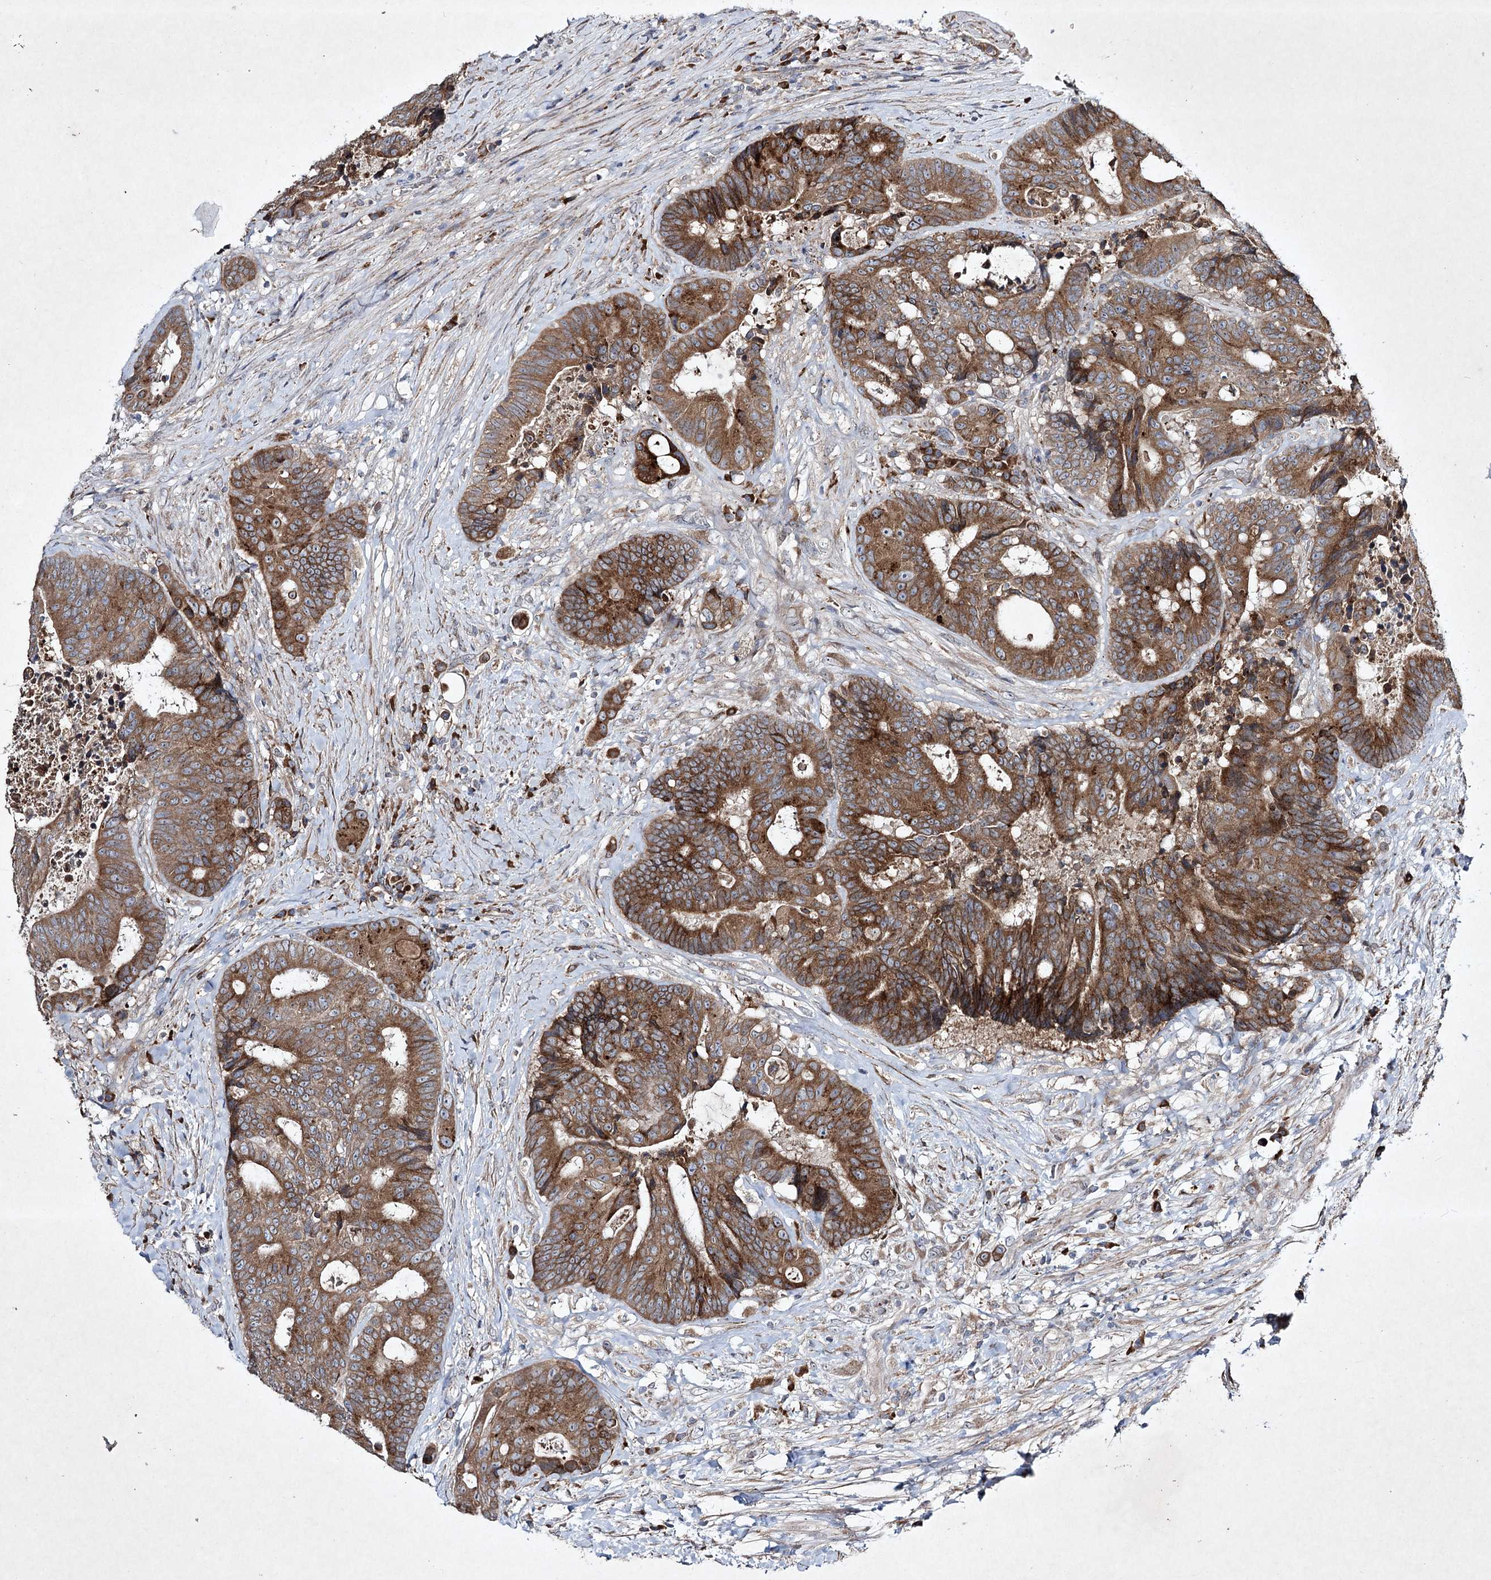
{"staining": {"intensity": "moderate", "quantity": ">75%", "location": "cytoplasmic/membranous"}, "tissue": "colorectal cancer", "cell_type": "Tumor cells", "image_type": "cancer", "snomed": [{"axis": "morphology", "description": "Adenocarcinoma, NOS"}, {"axis": "topography", "description": "Rectum"}], "caption": "High-power microscopy captured an immunohistochemistry (IHC) photomicrograph of colorectal cancer (adenocarcinoma), revealing moderate cytoplasmic/membranous expression in about >75% of tumor cells.", "gene": "ALG9", "patient": {"sex": "male", "age": 69}}